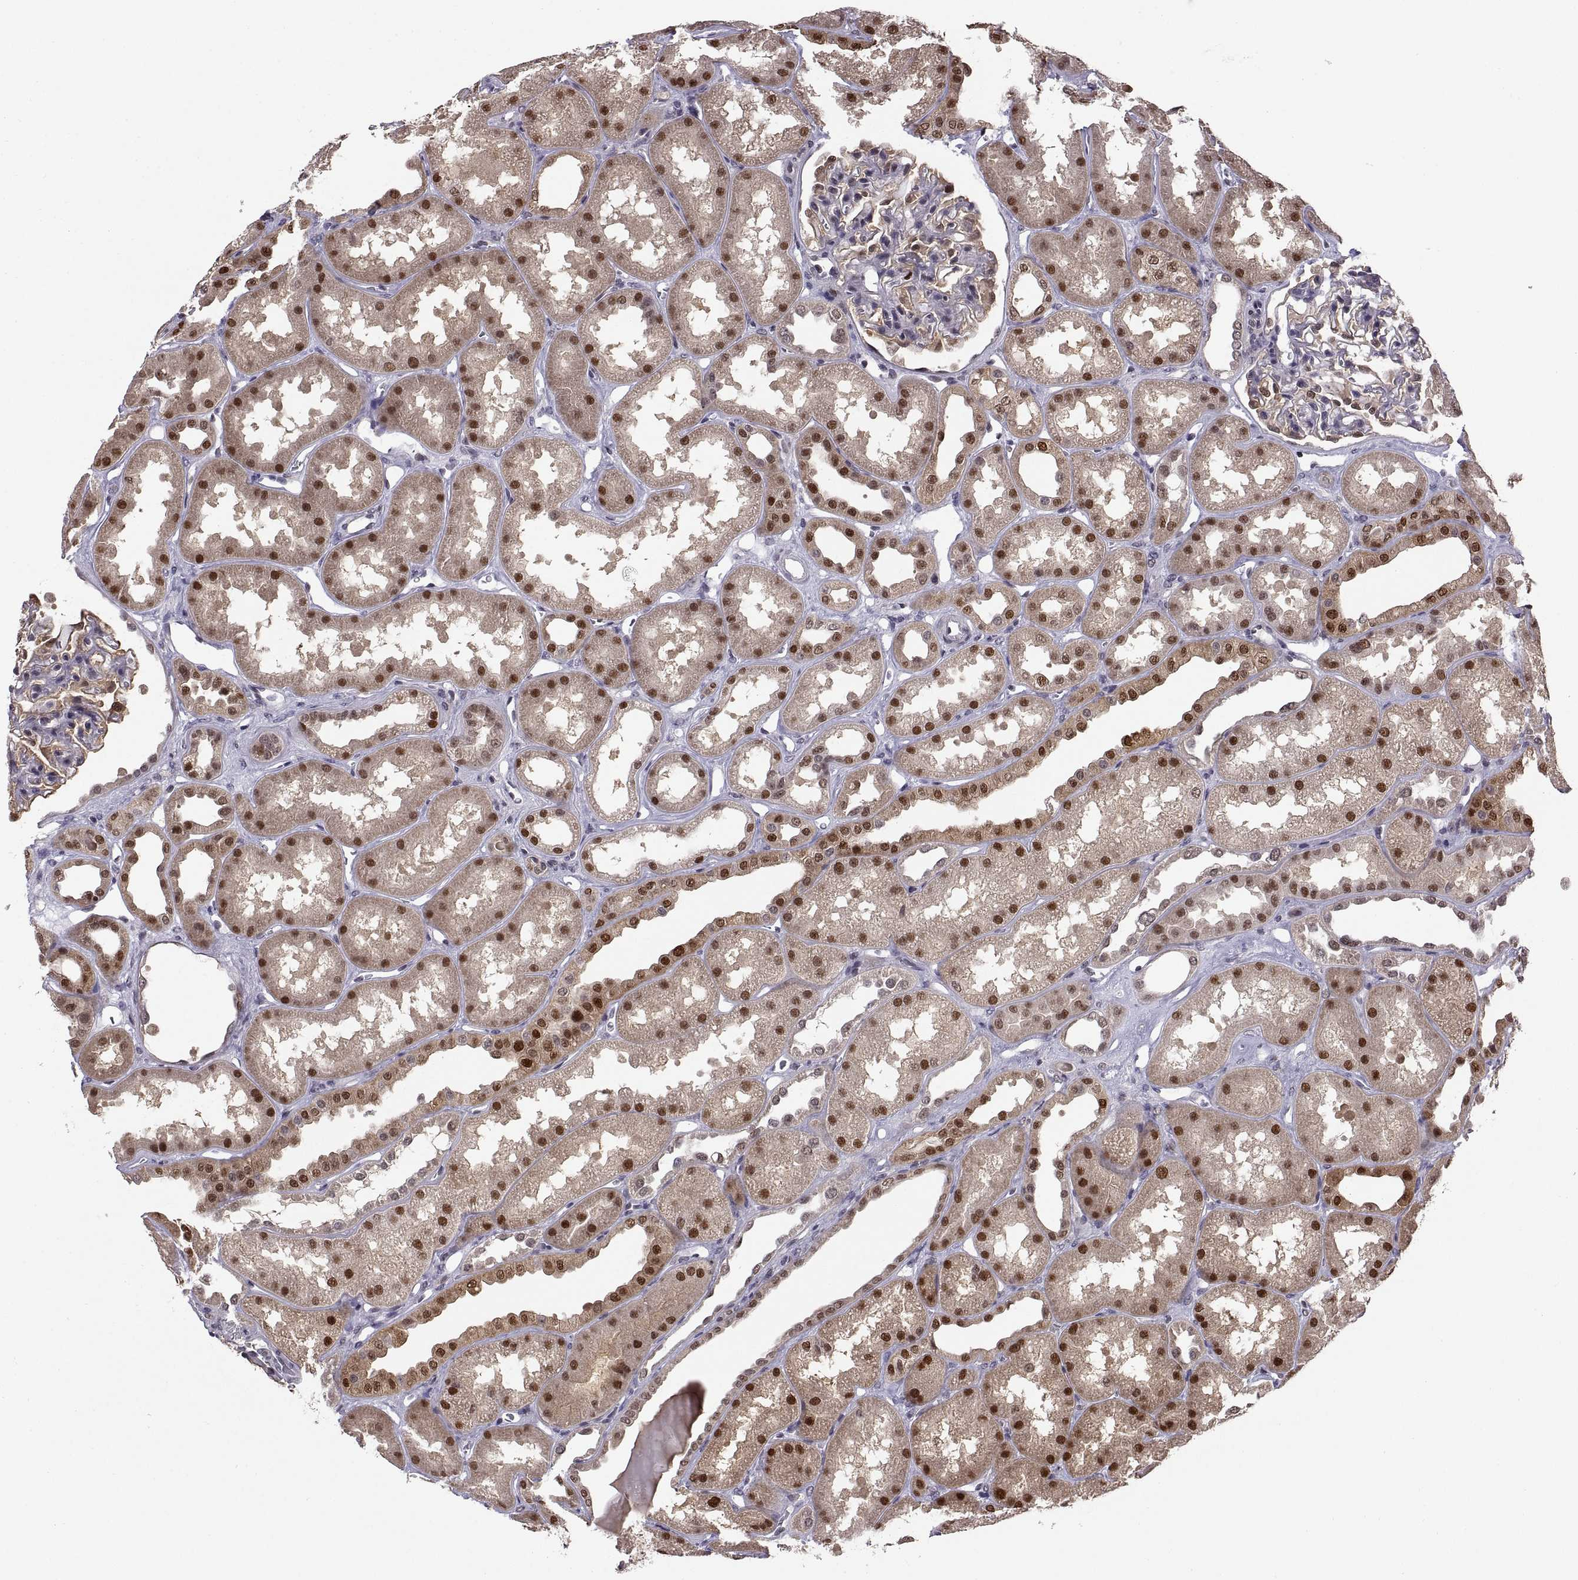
{"staining": {"intensity": "weak", "quantity": "<25%", "location": "cytoplasmic/membranous,nuclear"}, "tissue": "kidney", "cell_type": "Cells in glomeruli", "image_type": "normal", "snomed": [{"axis": "morphology", "description": "Normal tissue, NOS"}, {"axis": "topography", "description": "Kidney"}], "caption": "This is an immunohistochemistry photomicrograph of normal kidney. There is no expression in cells in glomeruli.", "gene": "CHFR", "patient": {"sex": "male", "age": 61}}